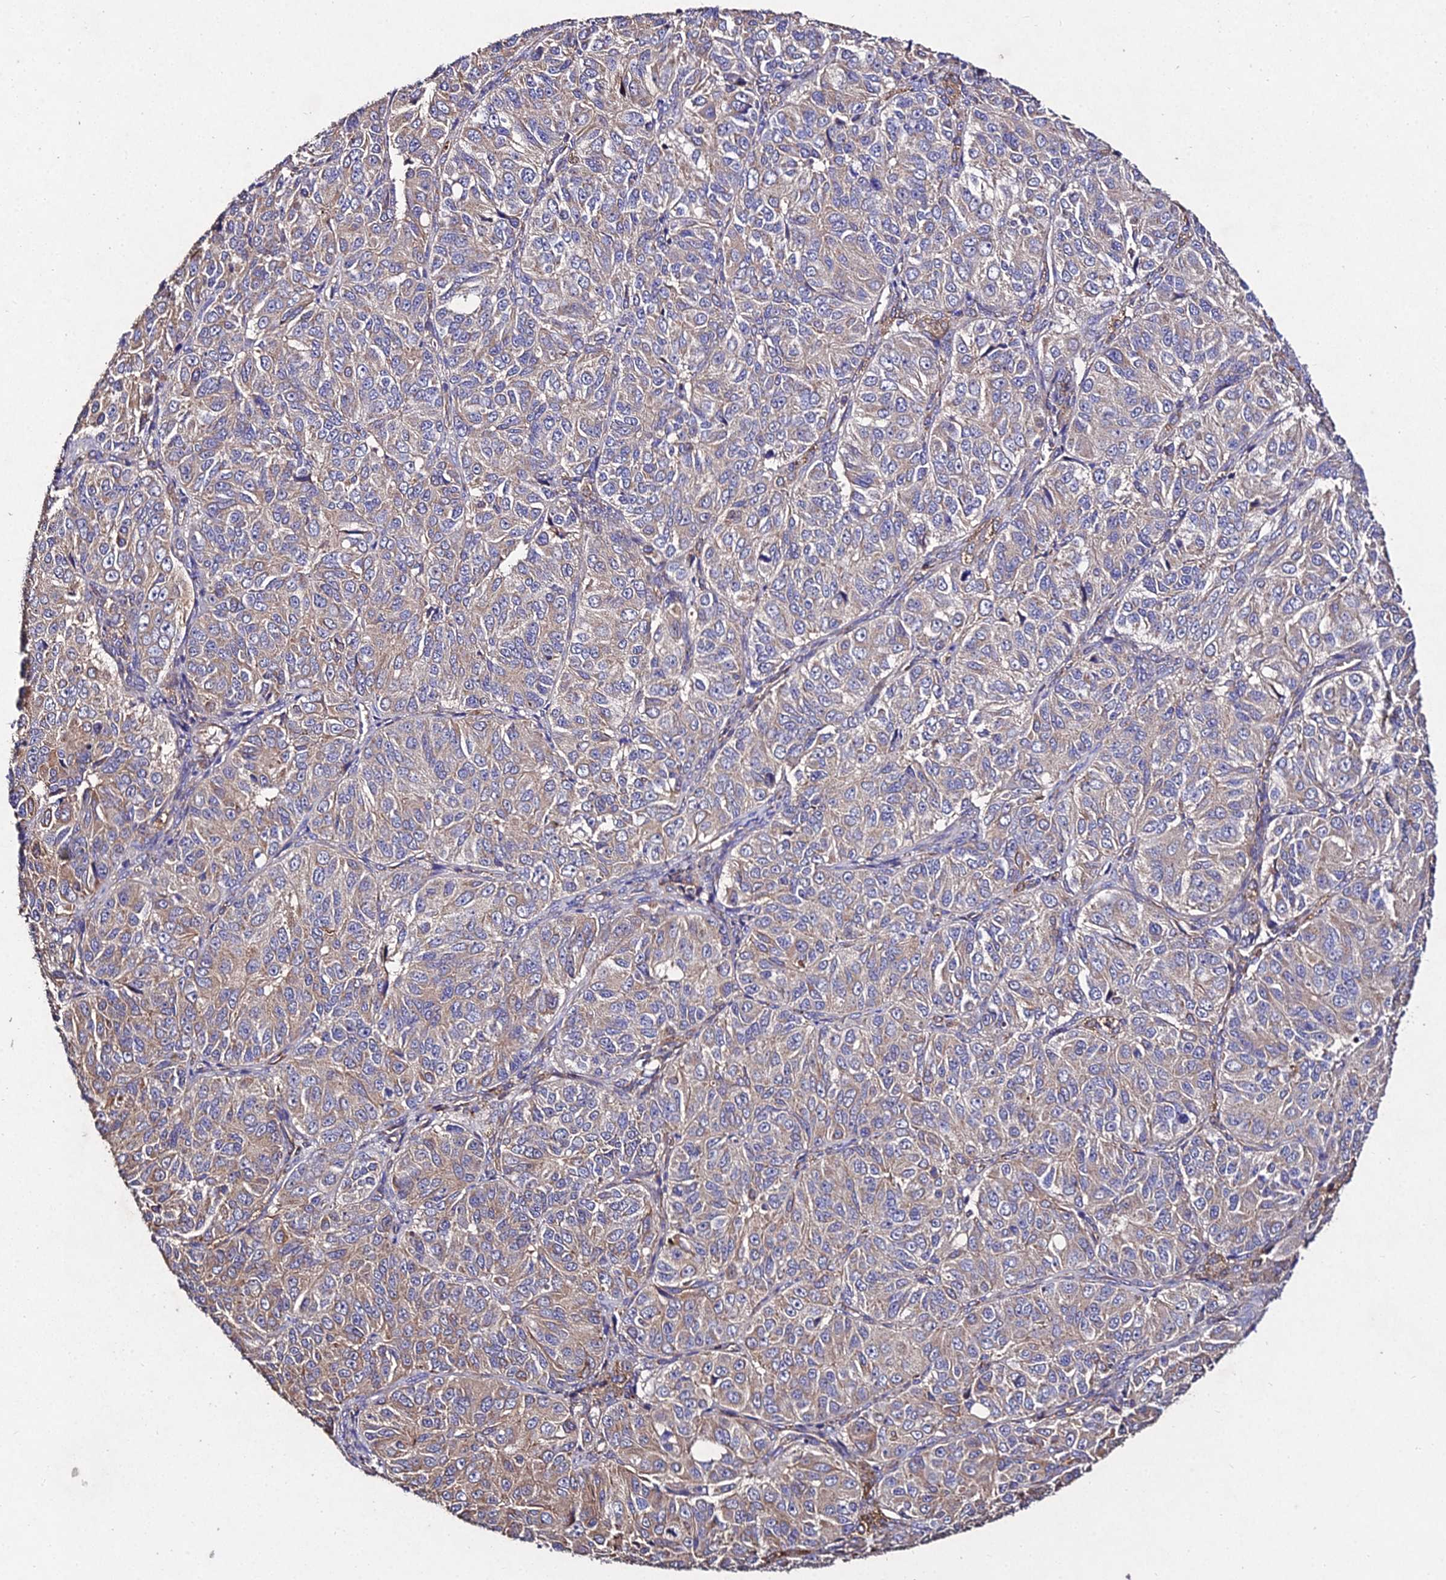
{"staining": {"intensity": "moderate", "quantity": "25%-75%", "location": "cytoplasmic/membranous"}, "tissue": "ovarian cancer", "cell_type": "Tumor cells", "image_type": "cancer", "snomed": [{"axis": "morphology", "description": "Carcinoma, endometroid"}, {"axis": "topography", "description": "Ovary"}], "caption": "A brown stain shows moderate cytoplasmic/membranous expression of a protein in endometroid carcinoma (ovarian) tumor cells.", "gene": "AP3M2", "patient": {"sex": "female", "age": 51}}